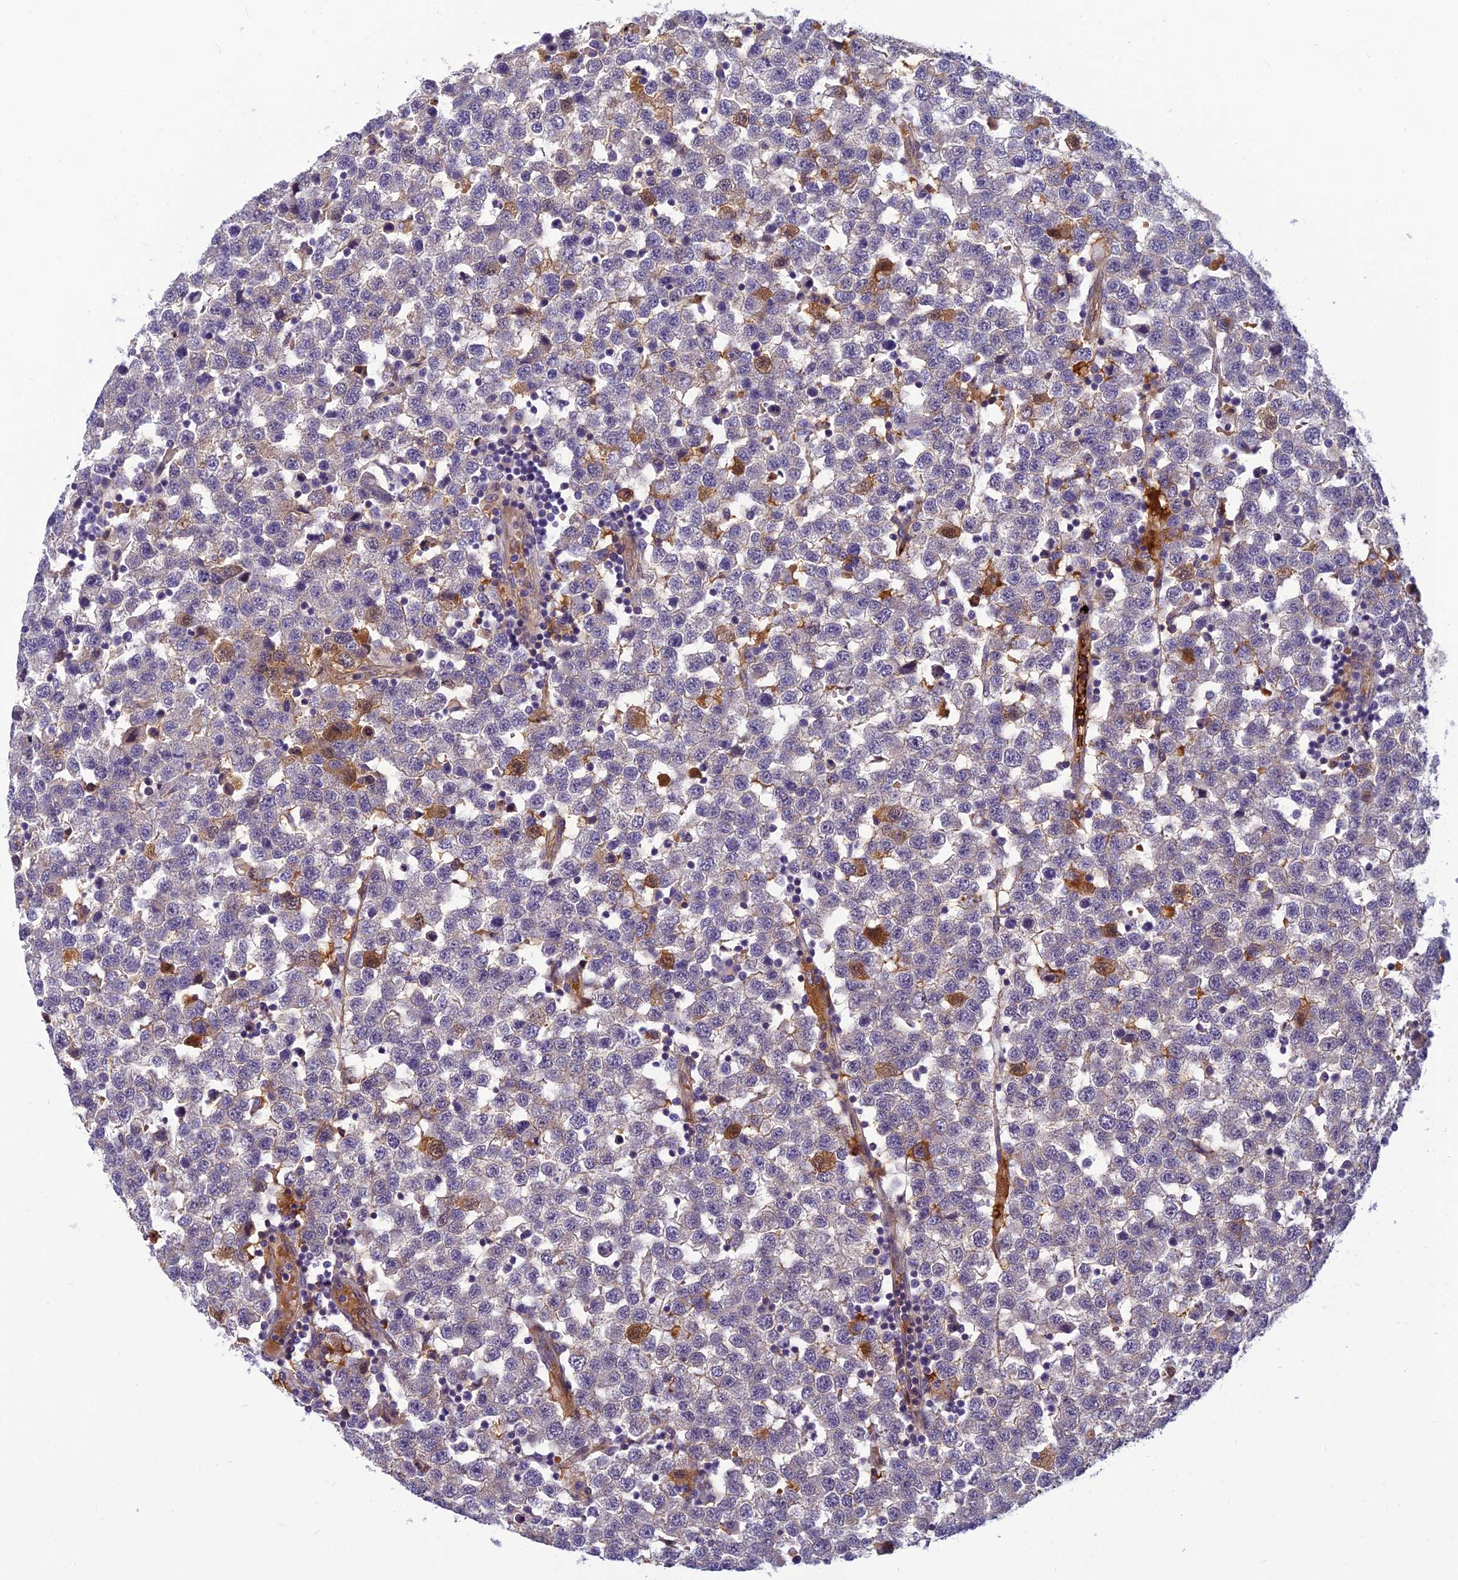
{"staining": {"intensity": "negative", "quantity": "none", "location": "none"}, "tissue": "testis cancer", "cell_type": "Tumor cells", "image_type": "cancer", "snomed": [{"axis": "morphology", "description": "Seminoma, NOS"}, {"axis": "topography", "description": "Testis"}], "caption": "This is an IHC image of testis seminoma. There is no staining in tumor cells.", "gene": "CLEC11A", "patient": {"sex": "male", "age": 34}}